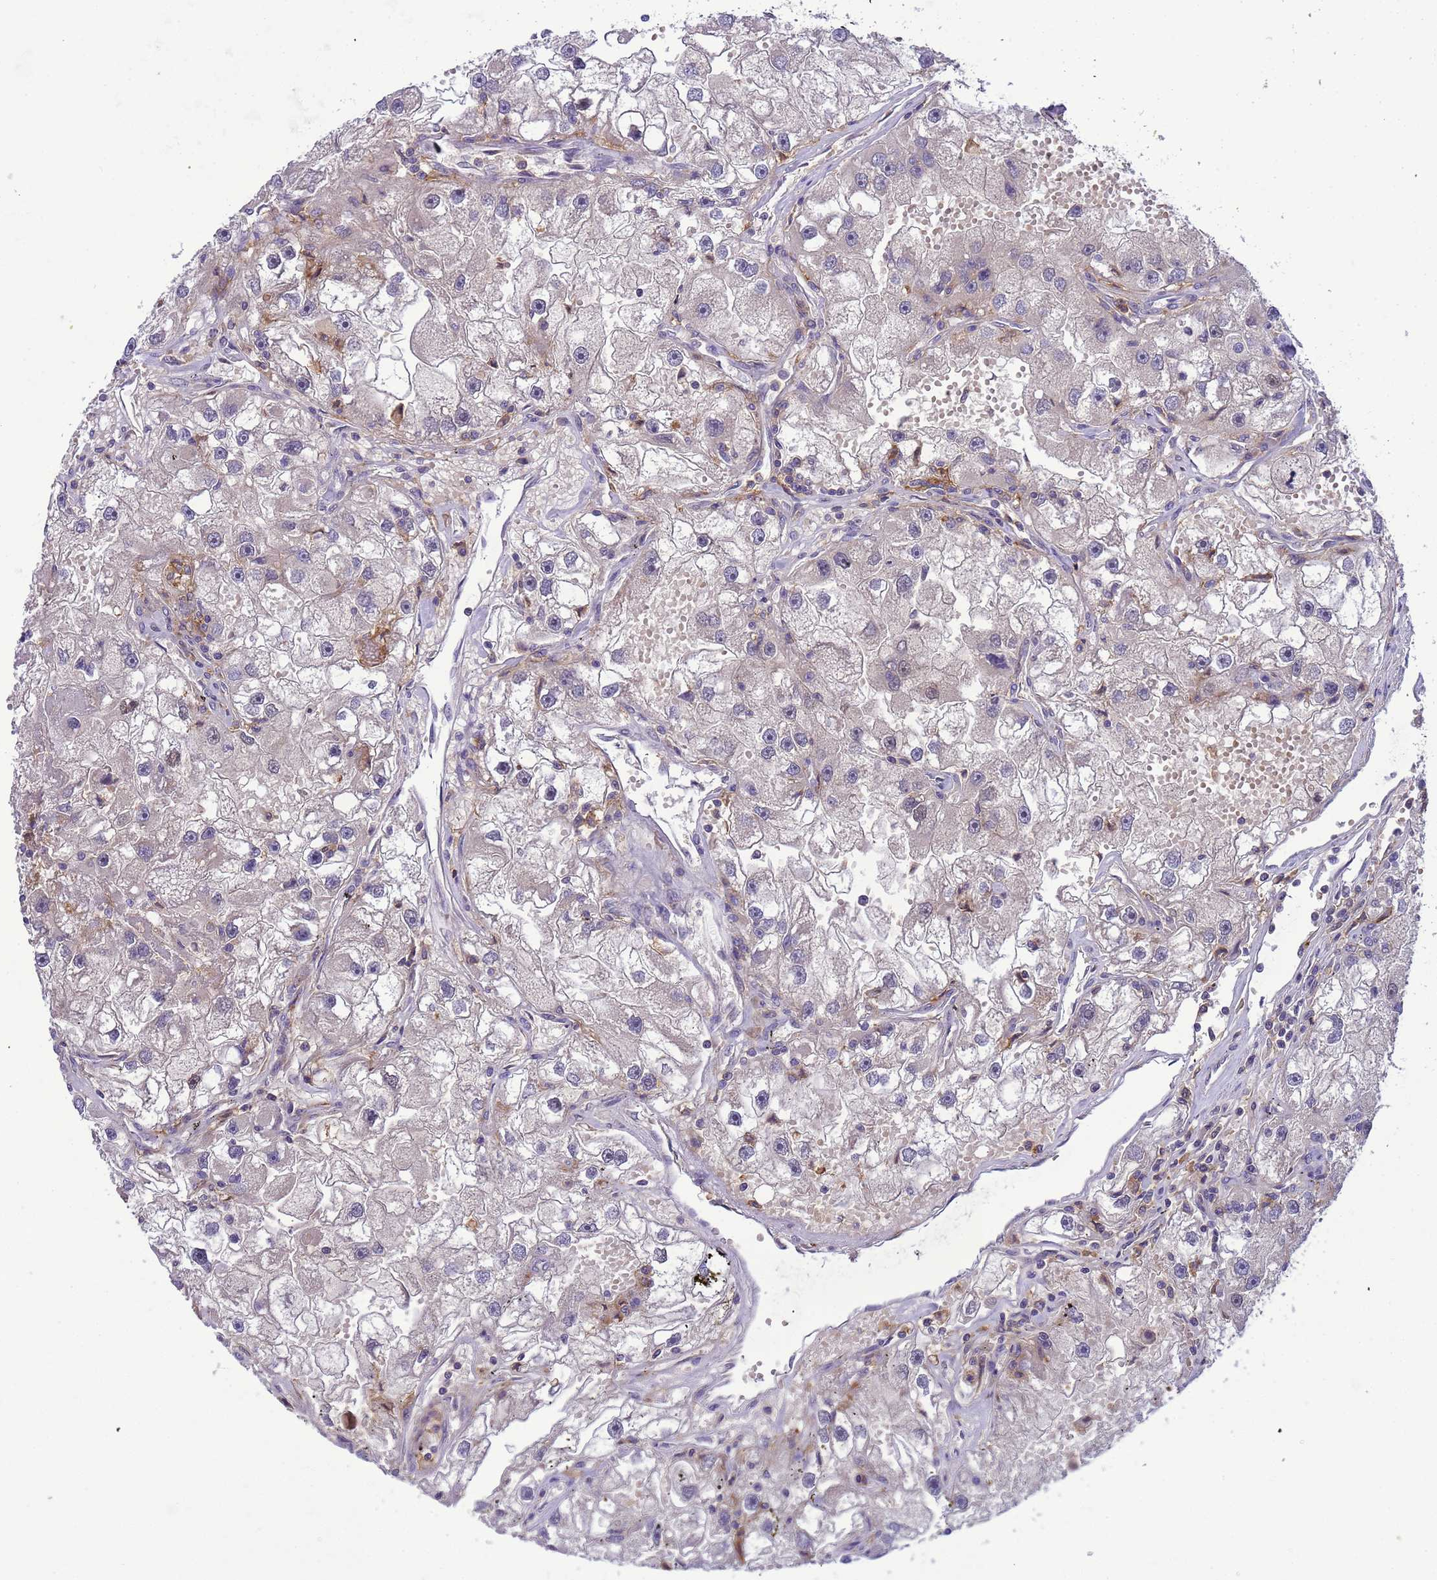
{"staining": {"intensity": "negative", "quantity": "none", "location": "none"}, "tissue": "renal cancer", "cell_type": "Tumor cells", "image_type": "cancer", "snomed": [{"axis": "morphology", "description": "Adenocarcinoma, NOS"}, {"axis": "topography", "description": "Kidney"}], "caption": "Immunohistochemical staining of human renal cancer shows no significant positivity in tumor cells. (Immunohistochemistry, brightfield microscopy, high magnification).", "gene": "CD53", "patient": {"sex": "male", "age": 63}}